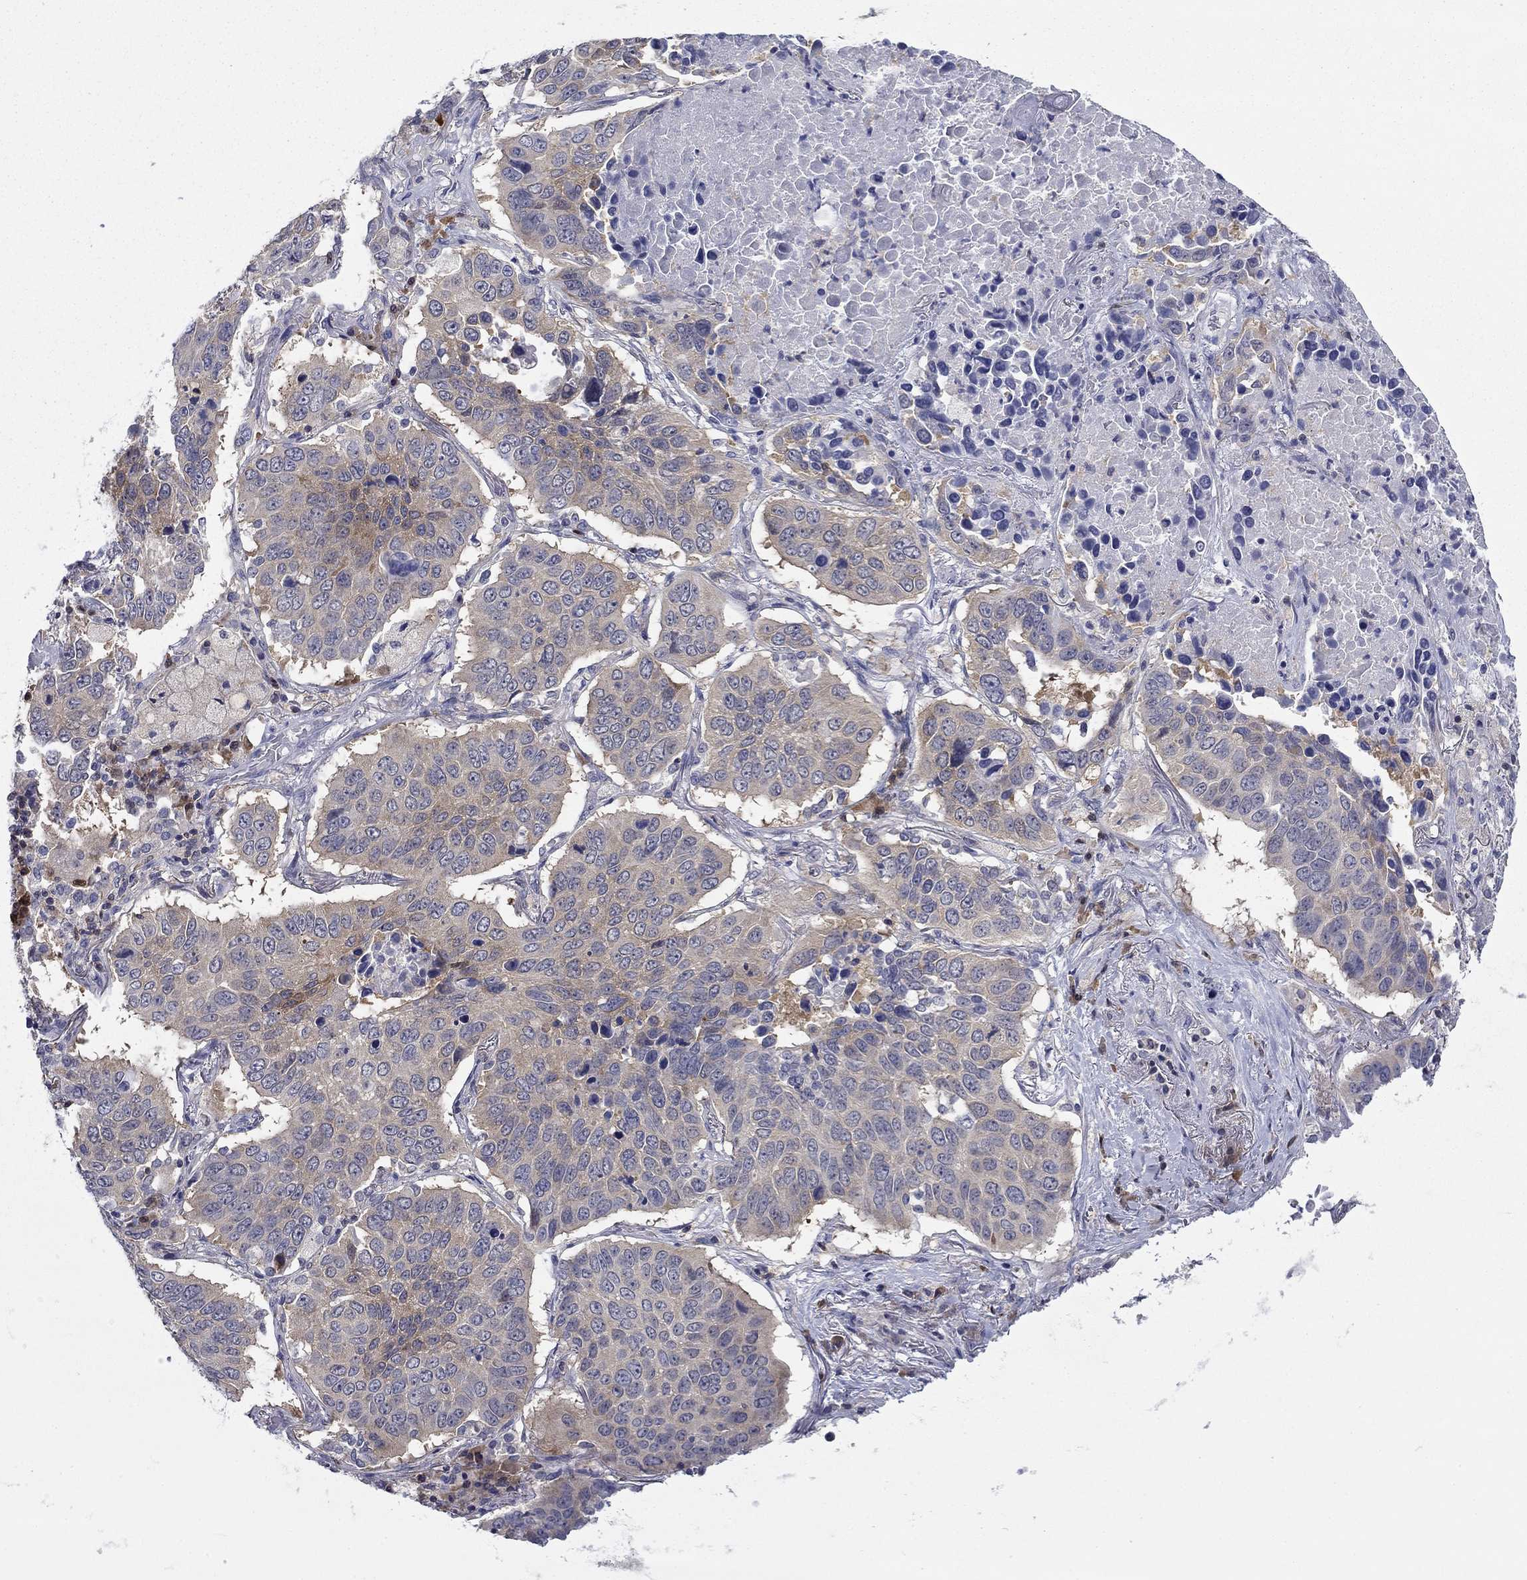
{"staining": {"intensity": "weak", "quantity": "<25%", "location": "cytoplasmic/membranous"}, "tissue": "lung cancer", "cell_type": "Tumor cells", "image_type": "cancer", "snomed": [{"axis": "morphology", "description": "Normal tissue, NOS"}, {"axis": "morphology", "description": "Squamous cell carcinoma, NOS"}, {"axis": "topography", "description": "Bronchus"}, {"axis": "topography", "description": "Lung"}], "caption": "Photomicrograph shows no protein staining in tumor cells of squamous cell carcinoma (lung) tissue.", "gene": "POU2F2", "patient": {"sex": "male", "age": 64}}